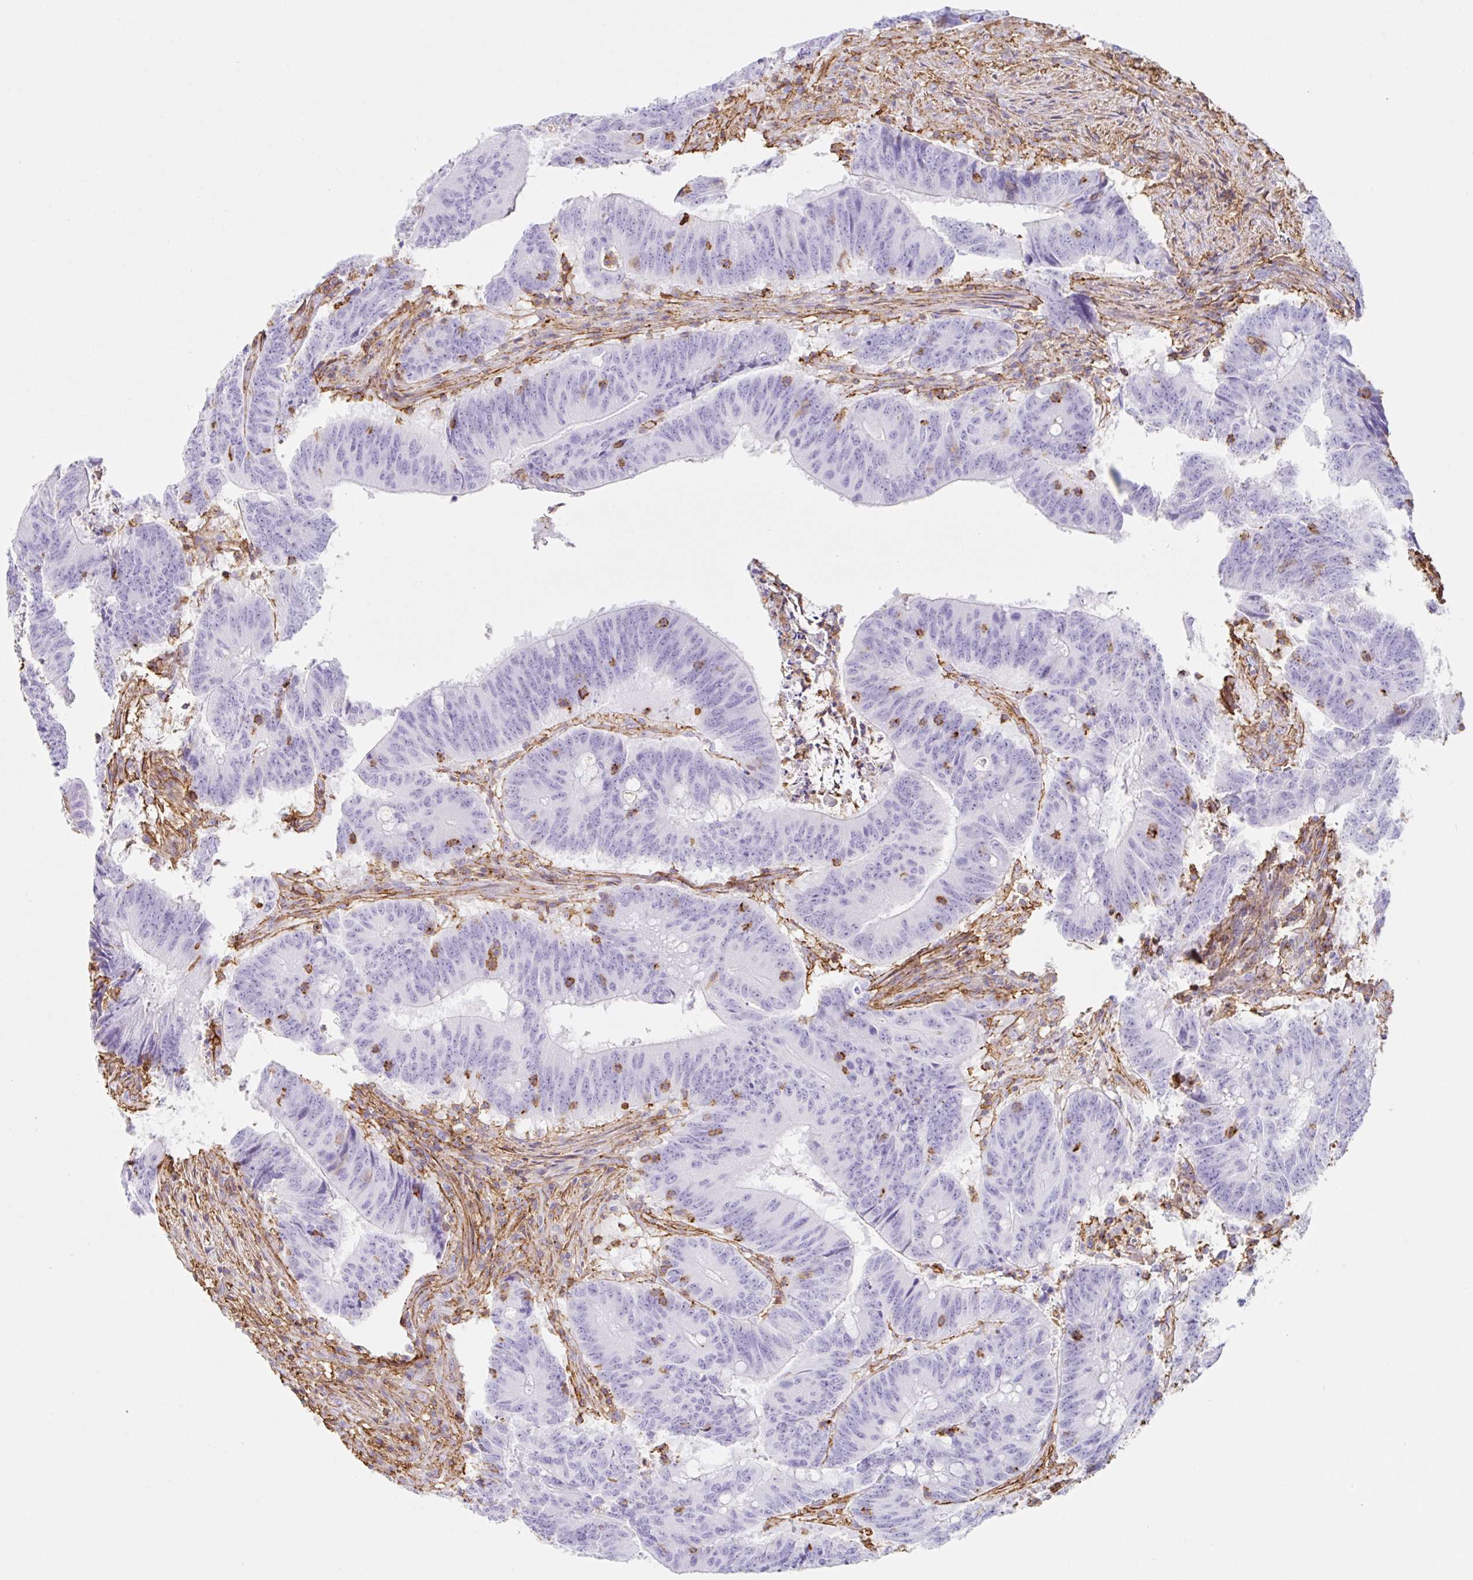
{"staining": {"intensity": "negative", "quantity": "none", "location": "none"}, "tissue": "colorectal cancer", "cell_type": "Tumor cells", "image_type": "cancer", "snomed": [{"axis": "morphology", "description": "Adenocarcinoma, NOS"}, {"axis": "topography", "description": "Colon"}], "caption": "There is no significant positivity in tumor cells of adenocarcinoma (colorectal). Nuclei are stained in blue.", "gene": "MTTP", "patient": {"sex": "female", "age": 87}}